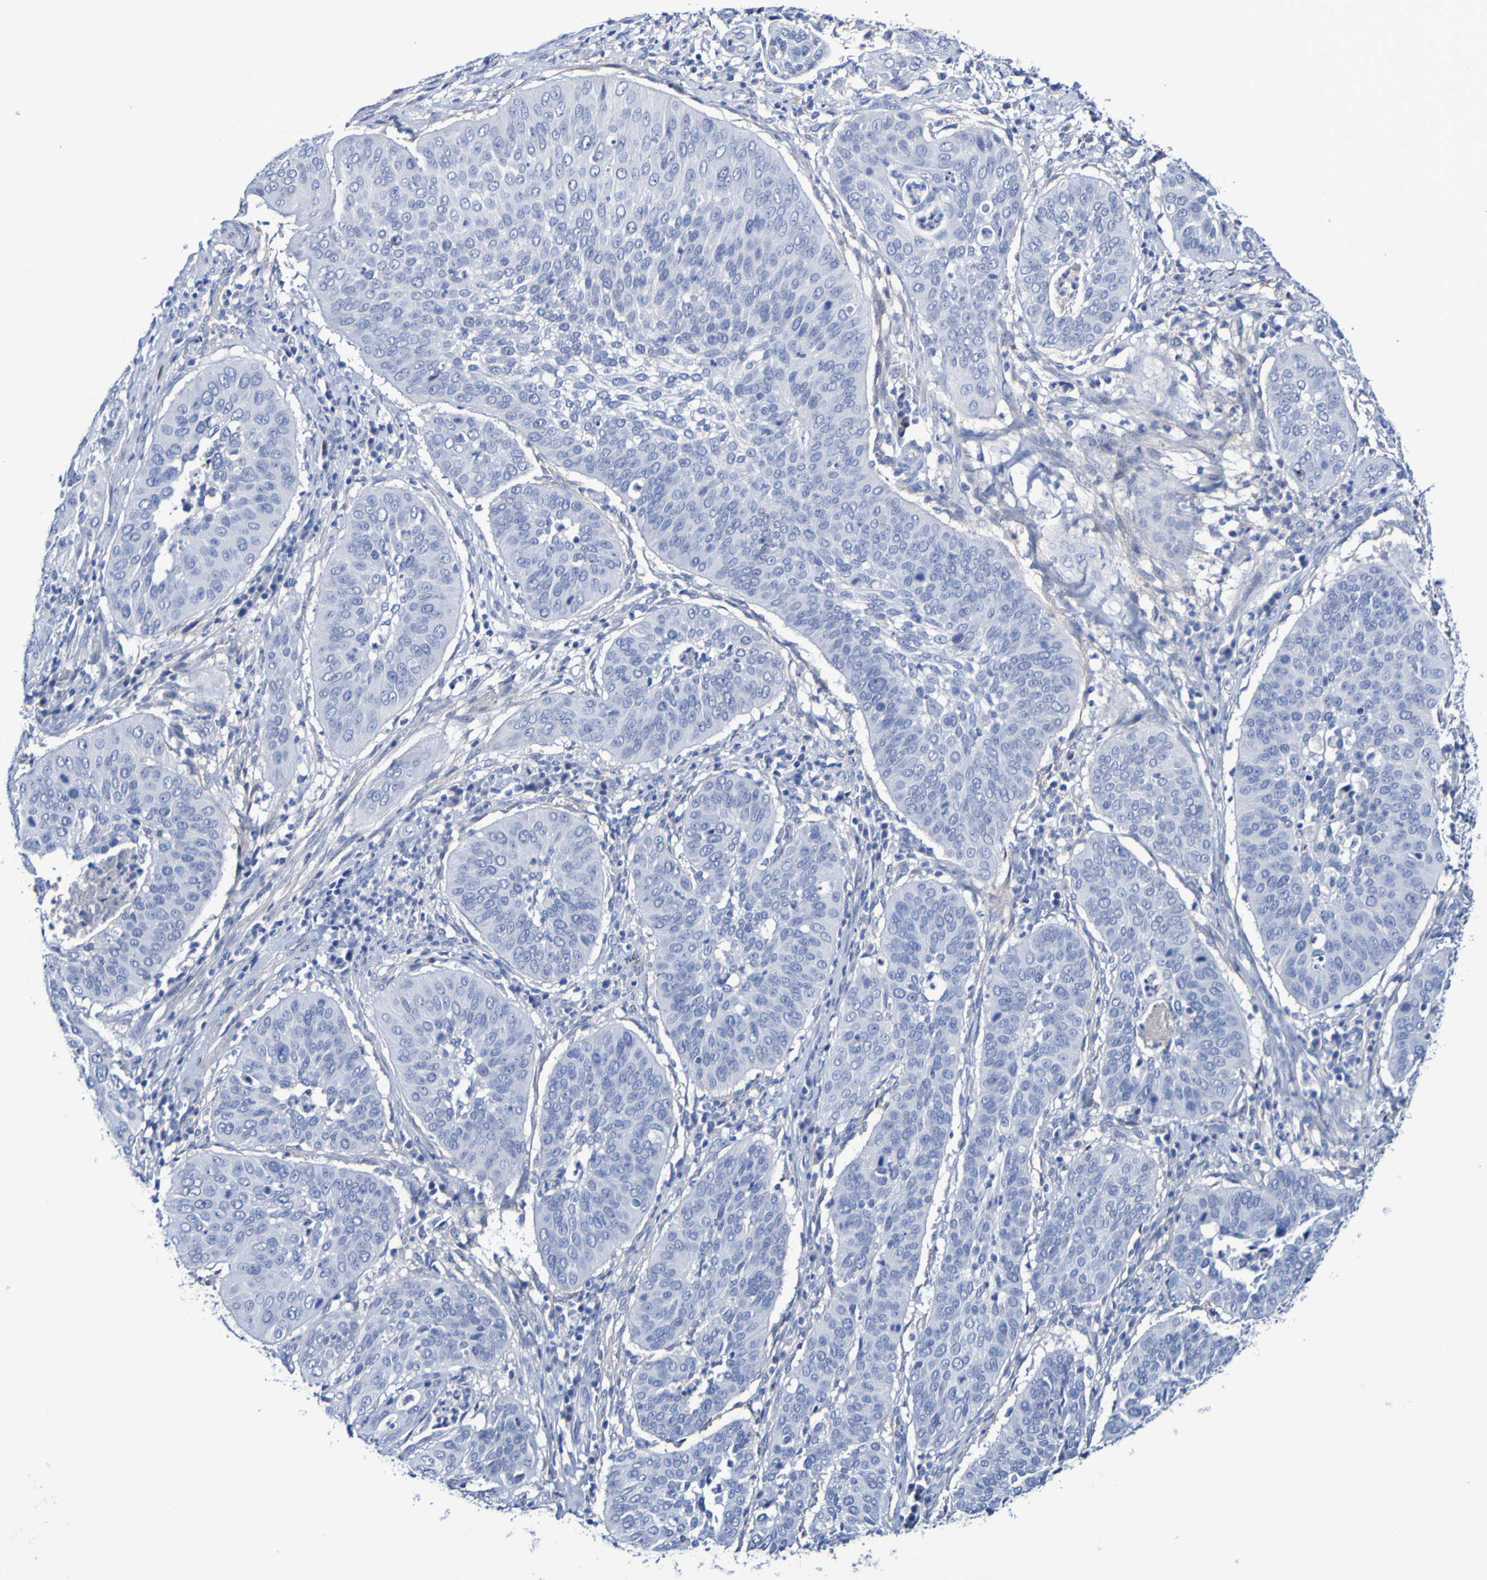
{"staining": {"intensity": "negative", "quantity": "none", "location": "none"}, "tissue": "cervical cancer", "cell_type": "Tumor cells", "image_type": "cancer", "snomed": [{"axis": "morphology", "description": "Normal tissue, NOS"}, {"axis": "morphology", "description": "Squamous cell carcinoma, NOS"}, {"axis": "topography", "description": "Cervix"}], "caption": "Immunohistochemistry (IHC) photomicrograph of cervical cancer stained for a protein (brown), which shows no expression in tumor cells.", "gene": "SGCB", "patient": {"sex": "female", "age": 39}}